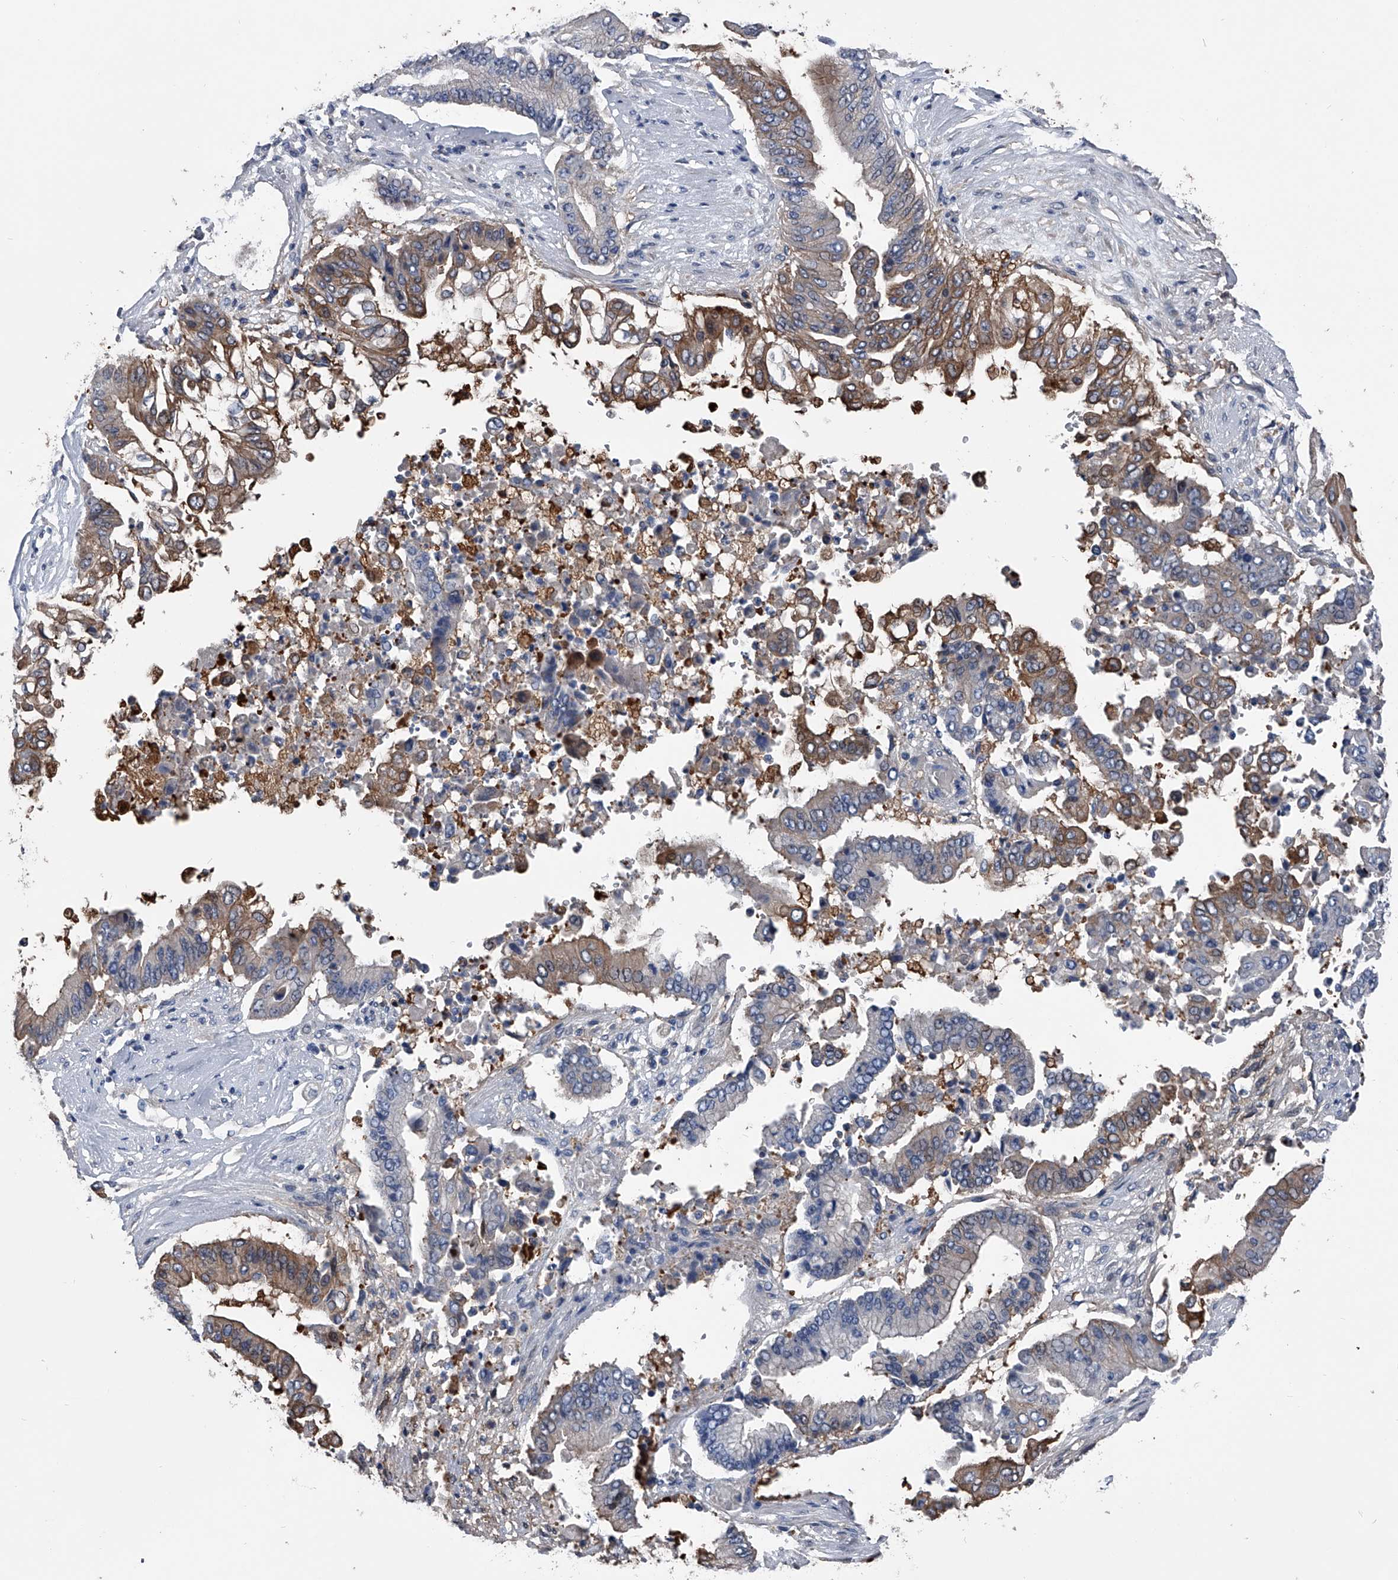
{"staining": {"intensity": "moderate", "quantity": "25%-75%", "location": "cytoplasmic/membranous"}, "tissue": "pancreatic cancer", "cell_type": "Tumor cells", "image_type": "cancer", "snomed": [{"axis": "morphology", "description": "Adenocarcinoma, NOS"}, {"axis": "topography", "description": "Pancreas"}], "caption": "Human pancreatic cancer (adenocarcinoma) stained with a protein marker shows moderate staining in tumor cells.", "gene": "KIF13A", "patient": {"sex": "female", "age": 77}}